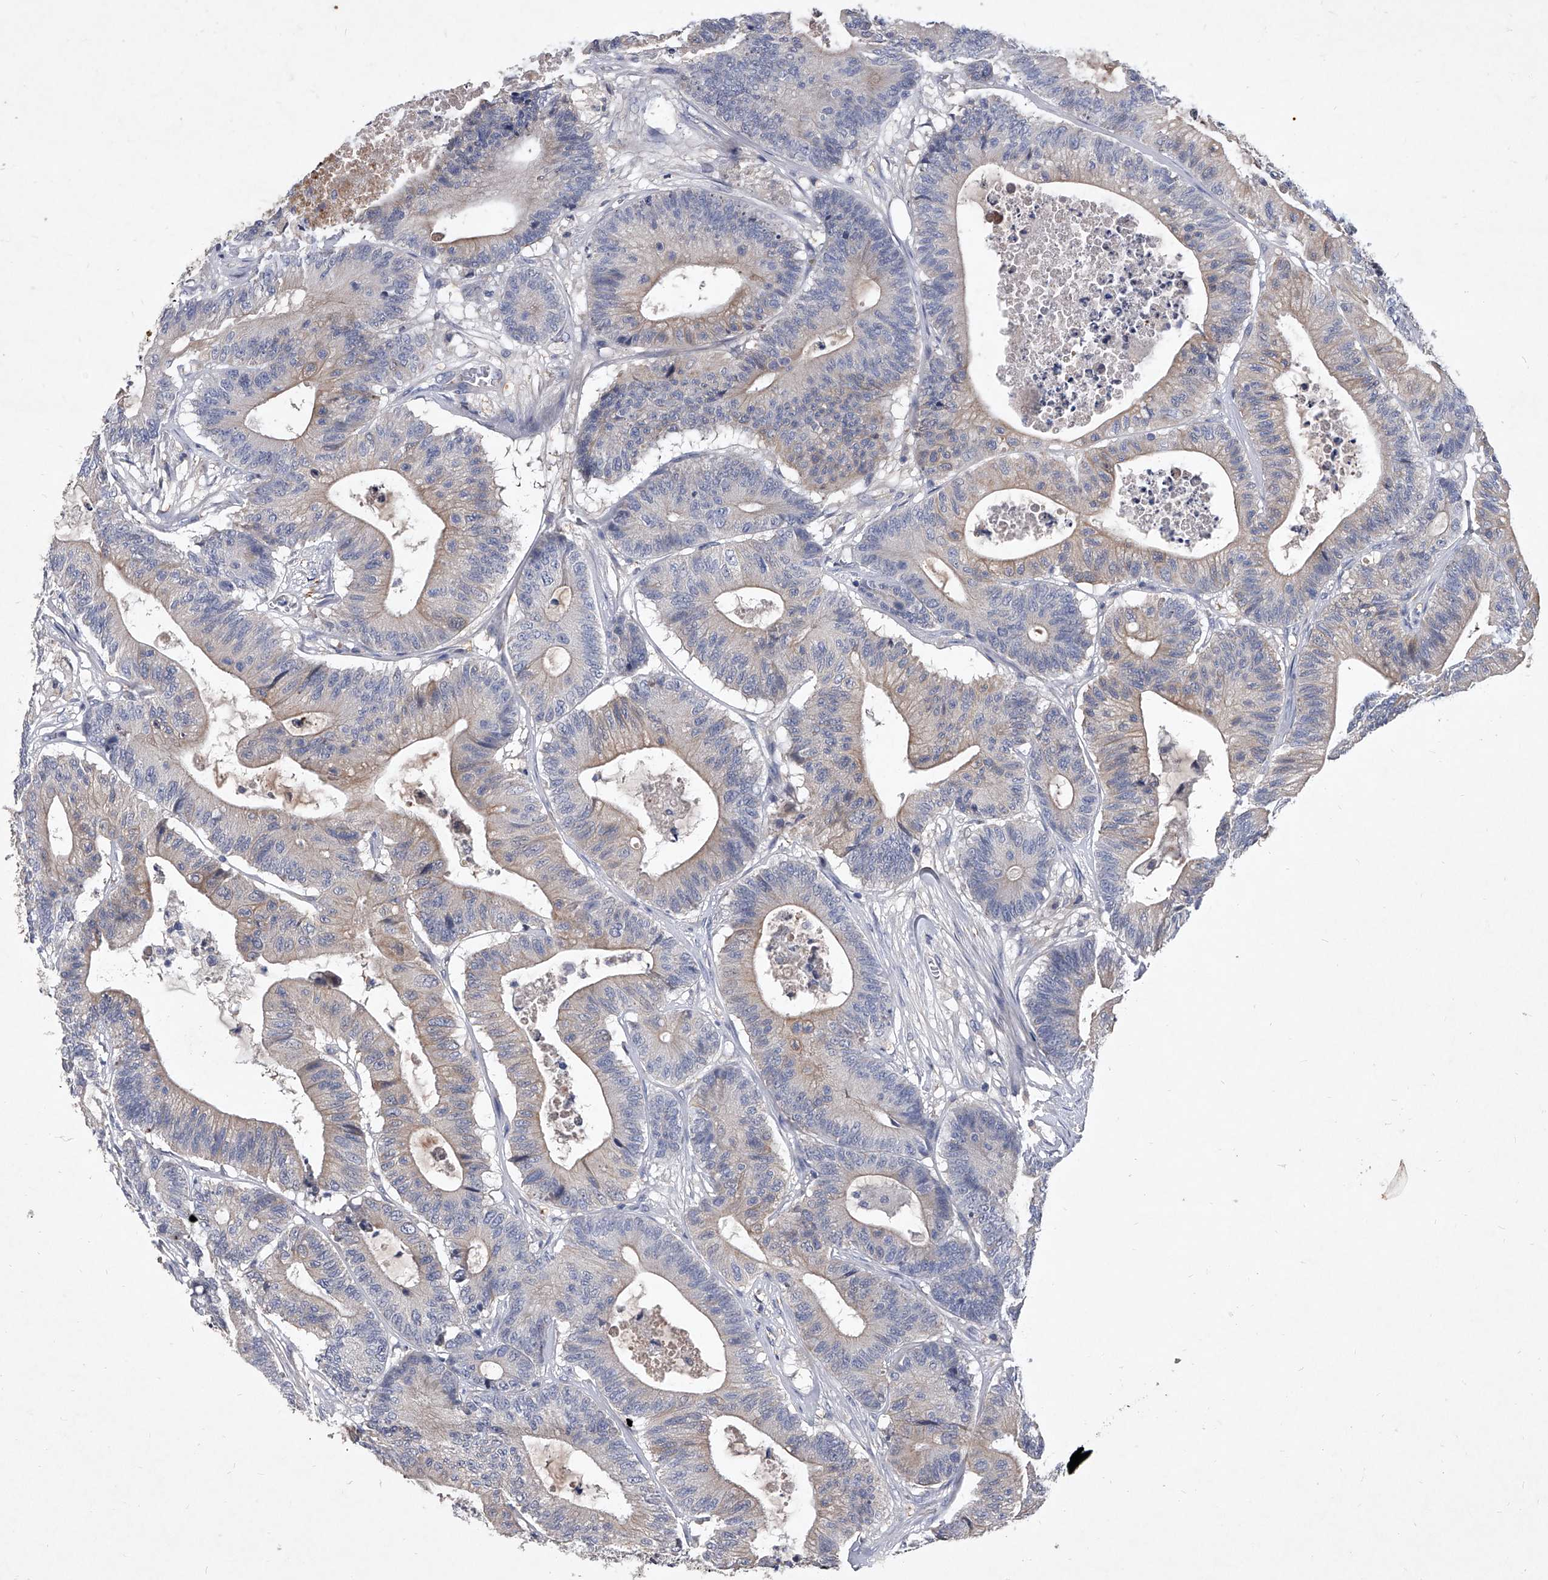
{"staining": {"intensity": "weak", "quantity": "<25%", "location": "cytoplasmic/membranous"}, "tissue": "colorectal cancer", "cell_type": "Tumor cells", "image_type": "cancer", "snomed": [{"axis": "morphology", "description": "Adenocarcinoma, NOS"}, {"axis": "topography", "description": "Colon"}], "caption": "This is an immunohistochemistry micrograph of colorectal adenocarcinoma. There is no expression in tumor cells.", "gene": "C5", "patient": {"sex": "female", "age": 84}}